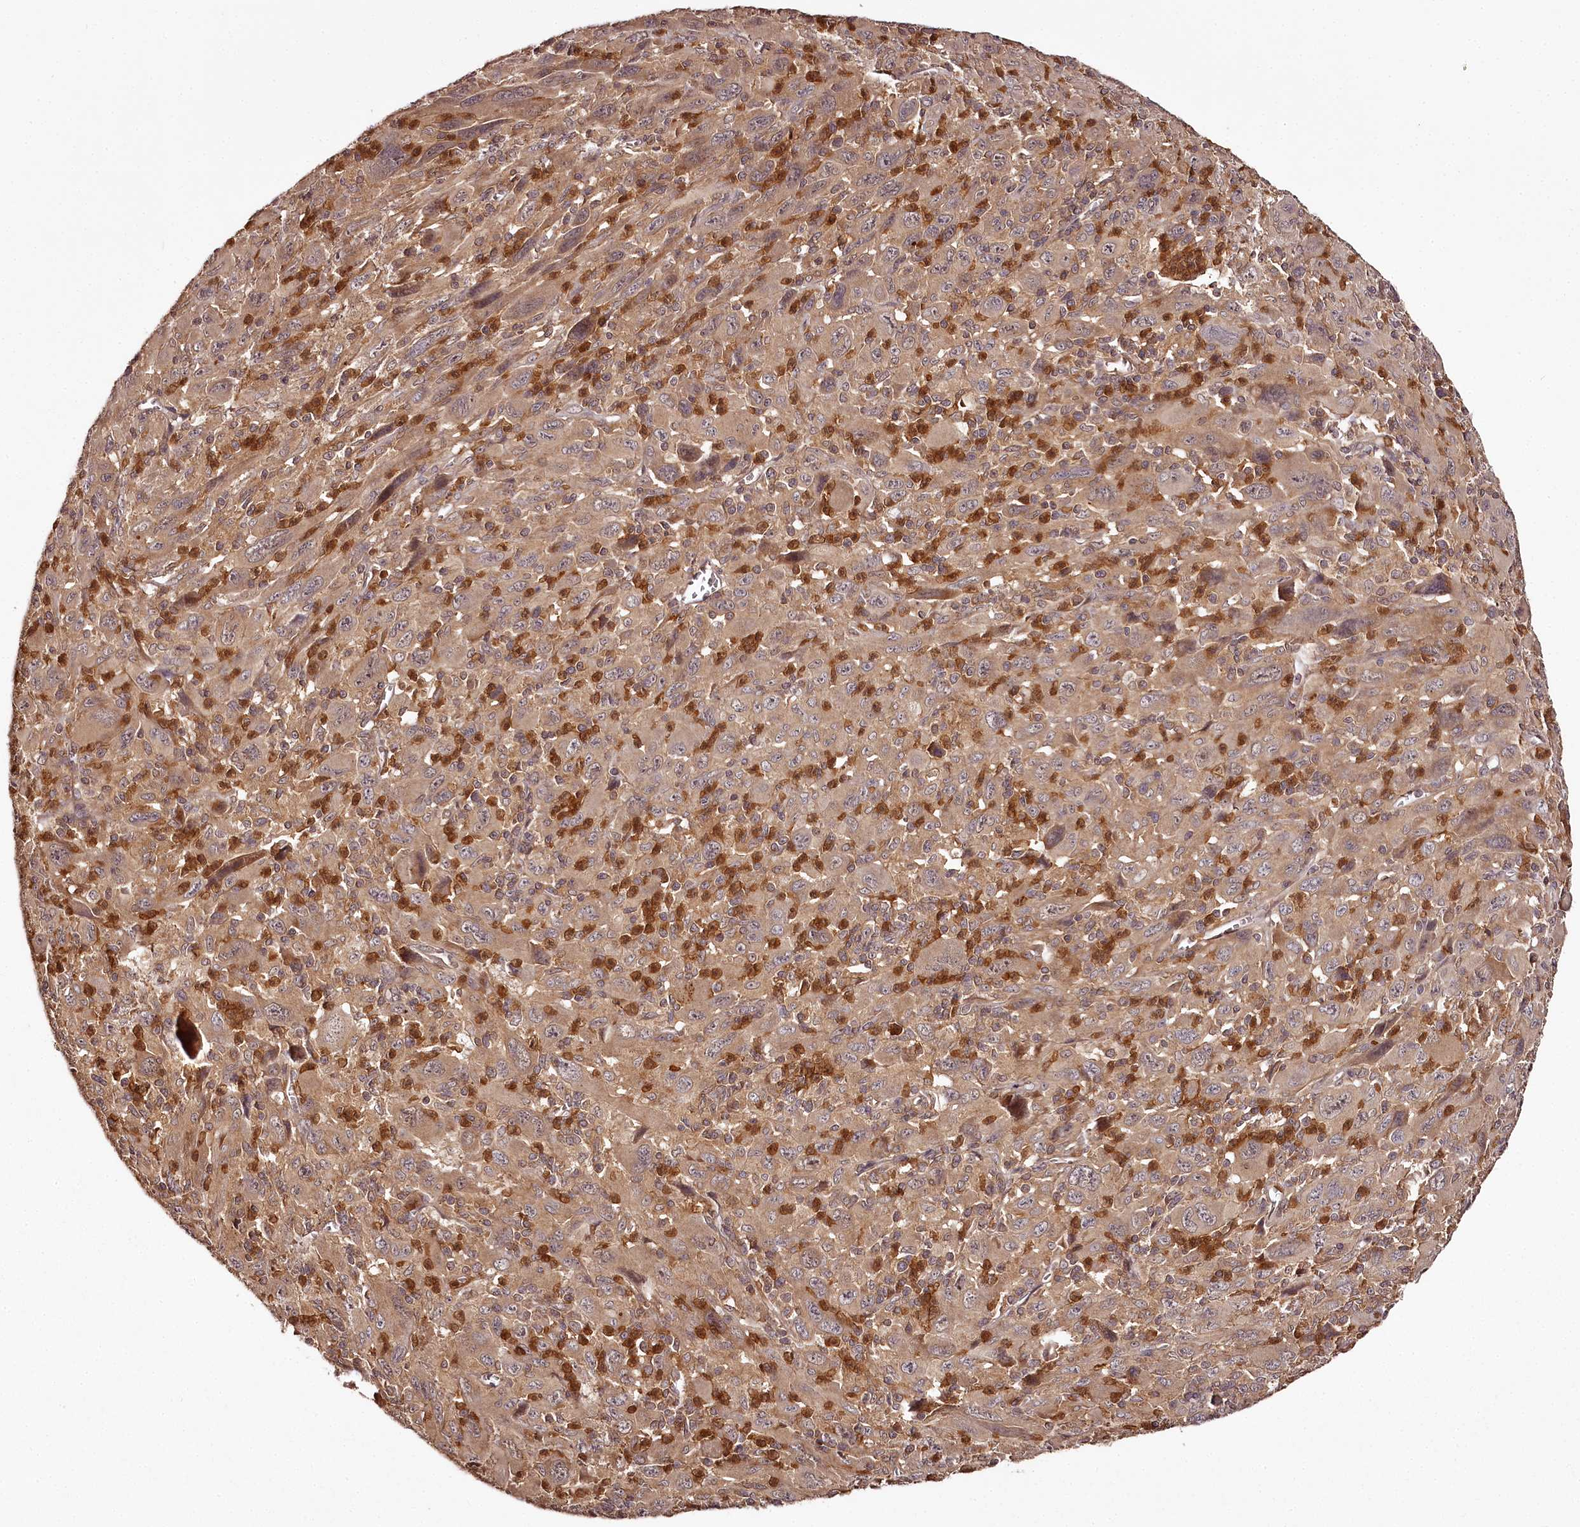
{"staining": {"intensity": "moderate", "quantity": ">75%", "location": "cytoplasmic/membranous"}, "tissue": "melanoma", "cell_type": "Tumor cells", "image_type": "cancer", "snomed": [{"axis": "morphology", "description": "Malignant melanoma, Metastatic site"}, {"axis": "topography", "description": "Skin"}], "caption": "This micrograph displays malignant melanoma (metastatic site) stained with immunohistochemistry to label a protein in brown. The cytoplasmic/membranous of tumor cells show moderate positivity for the protein. Nuclei are counter-stained blue.", "gene": "TTC12", "patient": {"sex": "female", "age": 56}}